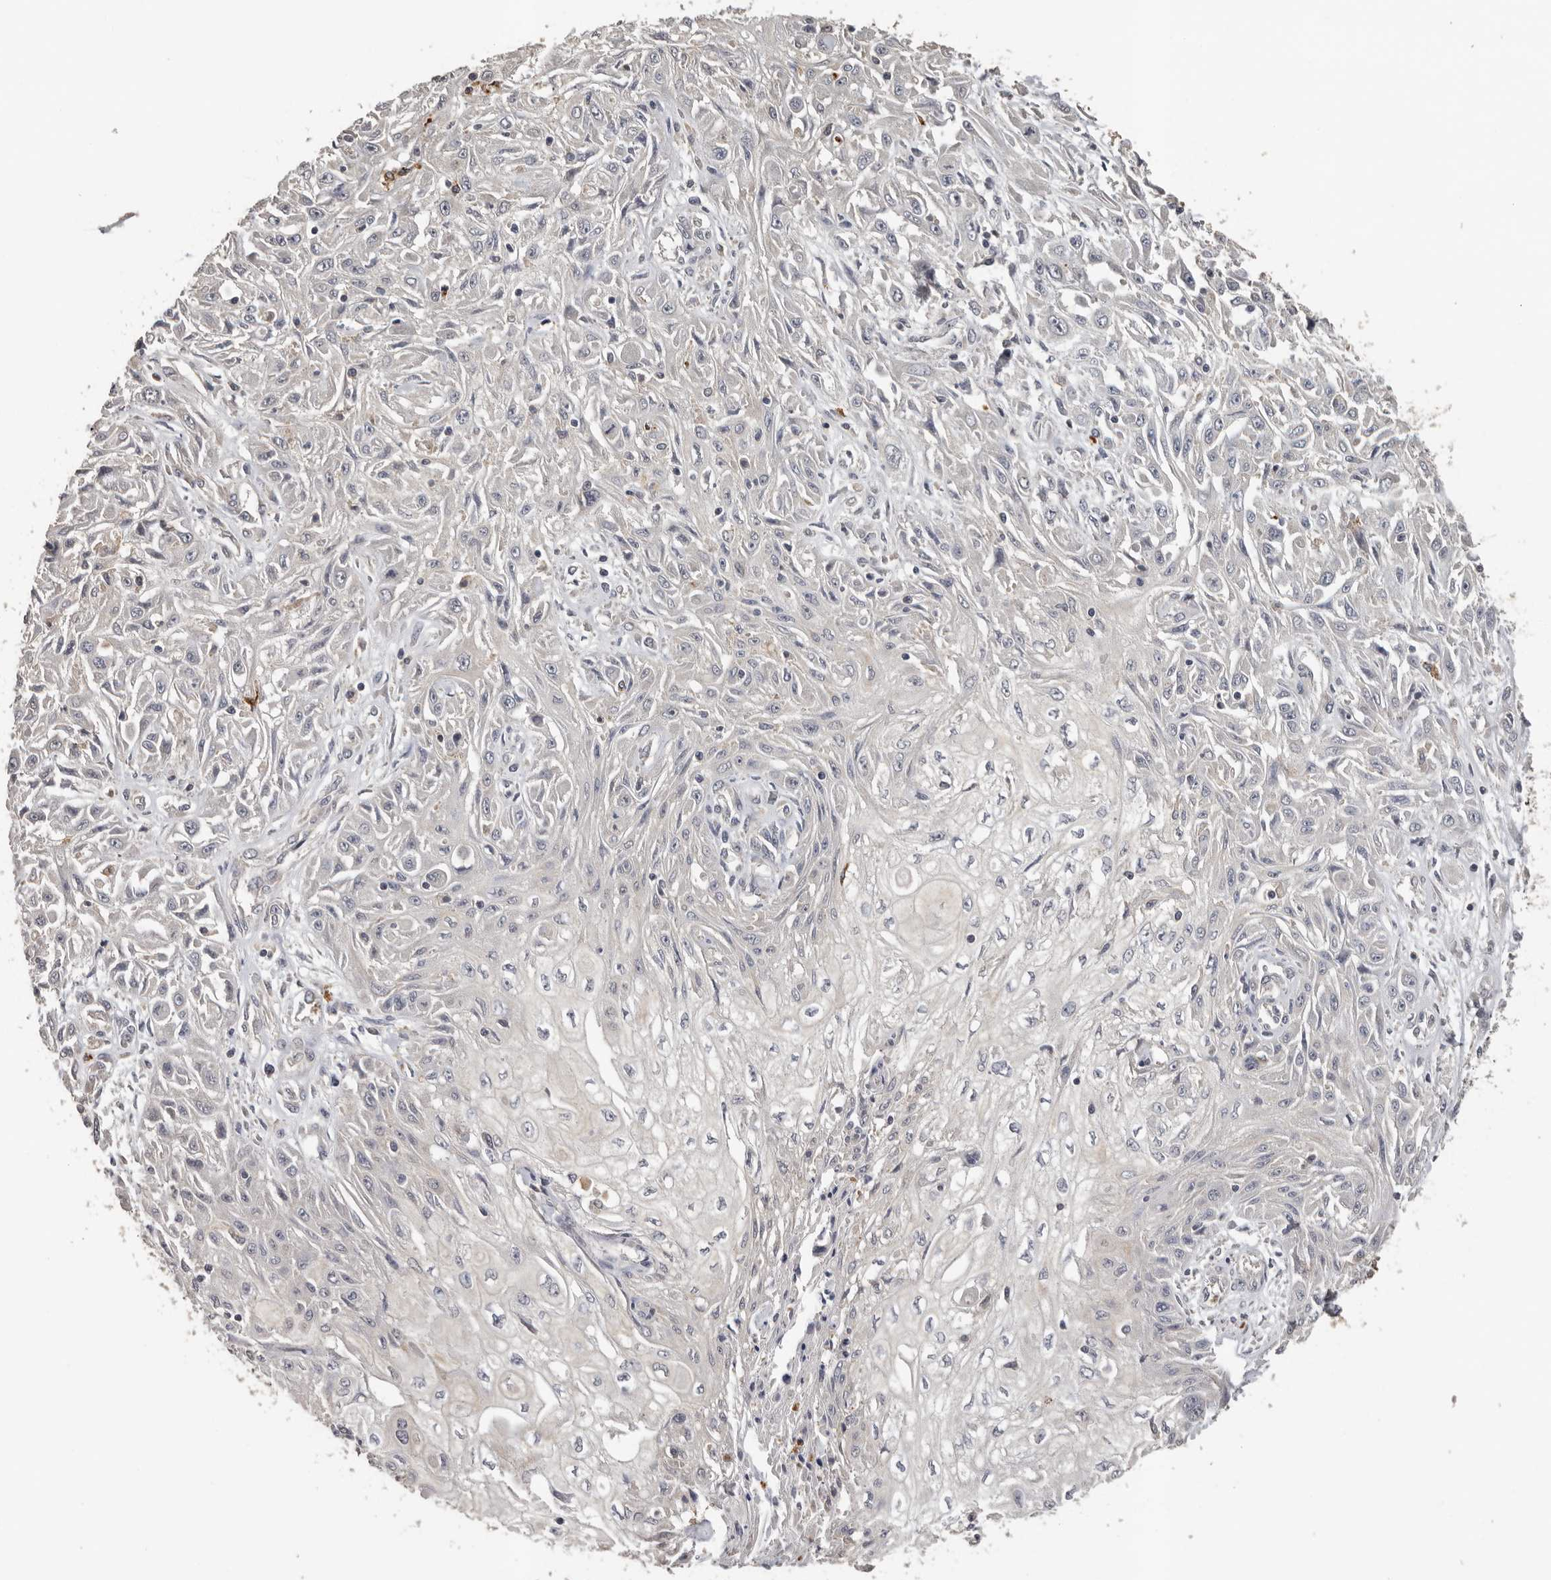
{"staining": {"intensity": "negative", "quantity": "none", "location": "none"}, "tissue": "skin cancer", "cell_type": "Tumor cells", "image_type": "cancer", "snomed": [{"axis": "morphology", "description": "Squamous cell carcinoma, NOS"}, {"axis": "morphology", "description": "Squamous cell carcinoma, metastatic, NOS"}, {"axis": "topography", "description": "Skin"}, {"axis": "topography", "description": "Lymph node"}], "caption": "An immunohistochemistry (IHC) histopathology image of skin cancer (metastatic squamous cell carcinoma) is shown. There is no staining in tumor cells of skin cancer (metastatic squamous cell carcinoma).", "gene": "KIF2B", "patient": {"sex": "male", "age": 75}}